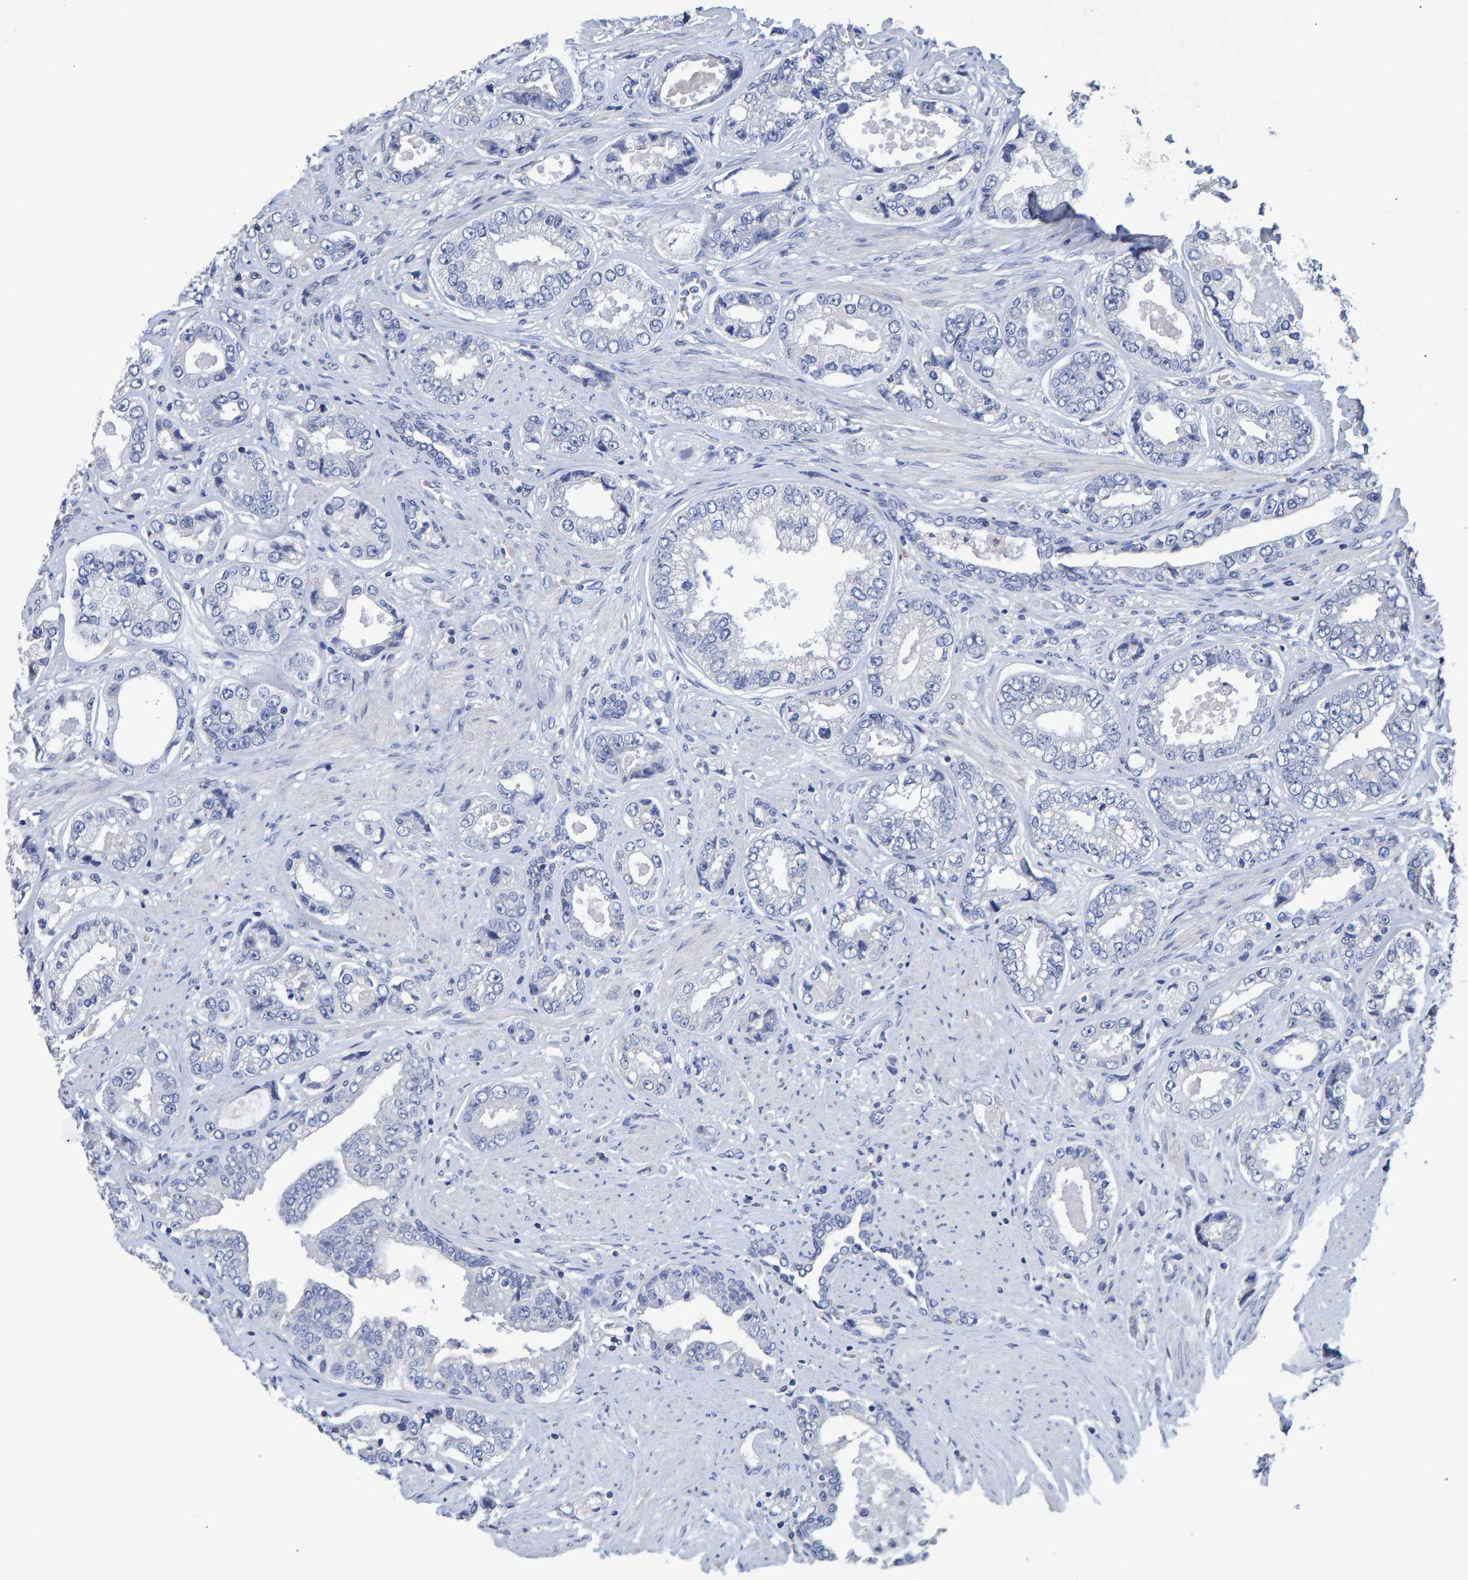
{"staining": {"intensity": "negative", "quantity": "none", "location": "none"}, "tissue": "prostate cancer", "cell_type": "Tumor cells", "image_type": "cancer", "snomed": [{"axis": "morphology", "description": "Adenocarcinoma, High grade"}, {"axis": "topography", "description": "Prostate"}], "caption": "This is an immunohistochemistry micrograph of human prostate cancer (adenocarcinoma (high-grade)). There is no positivity in tumor cells.", "gene": "HEMGN", "patient": {"sex": "male", "age": 61}}